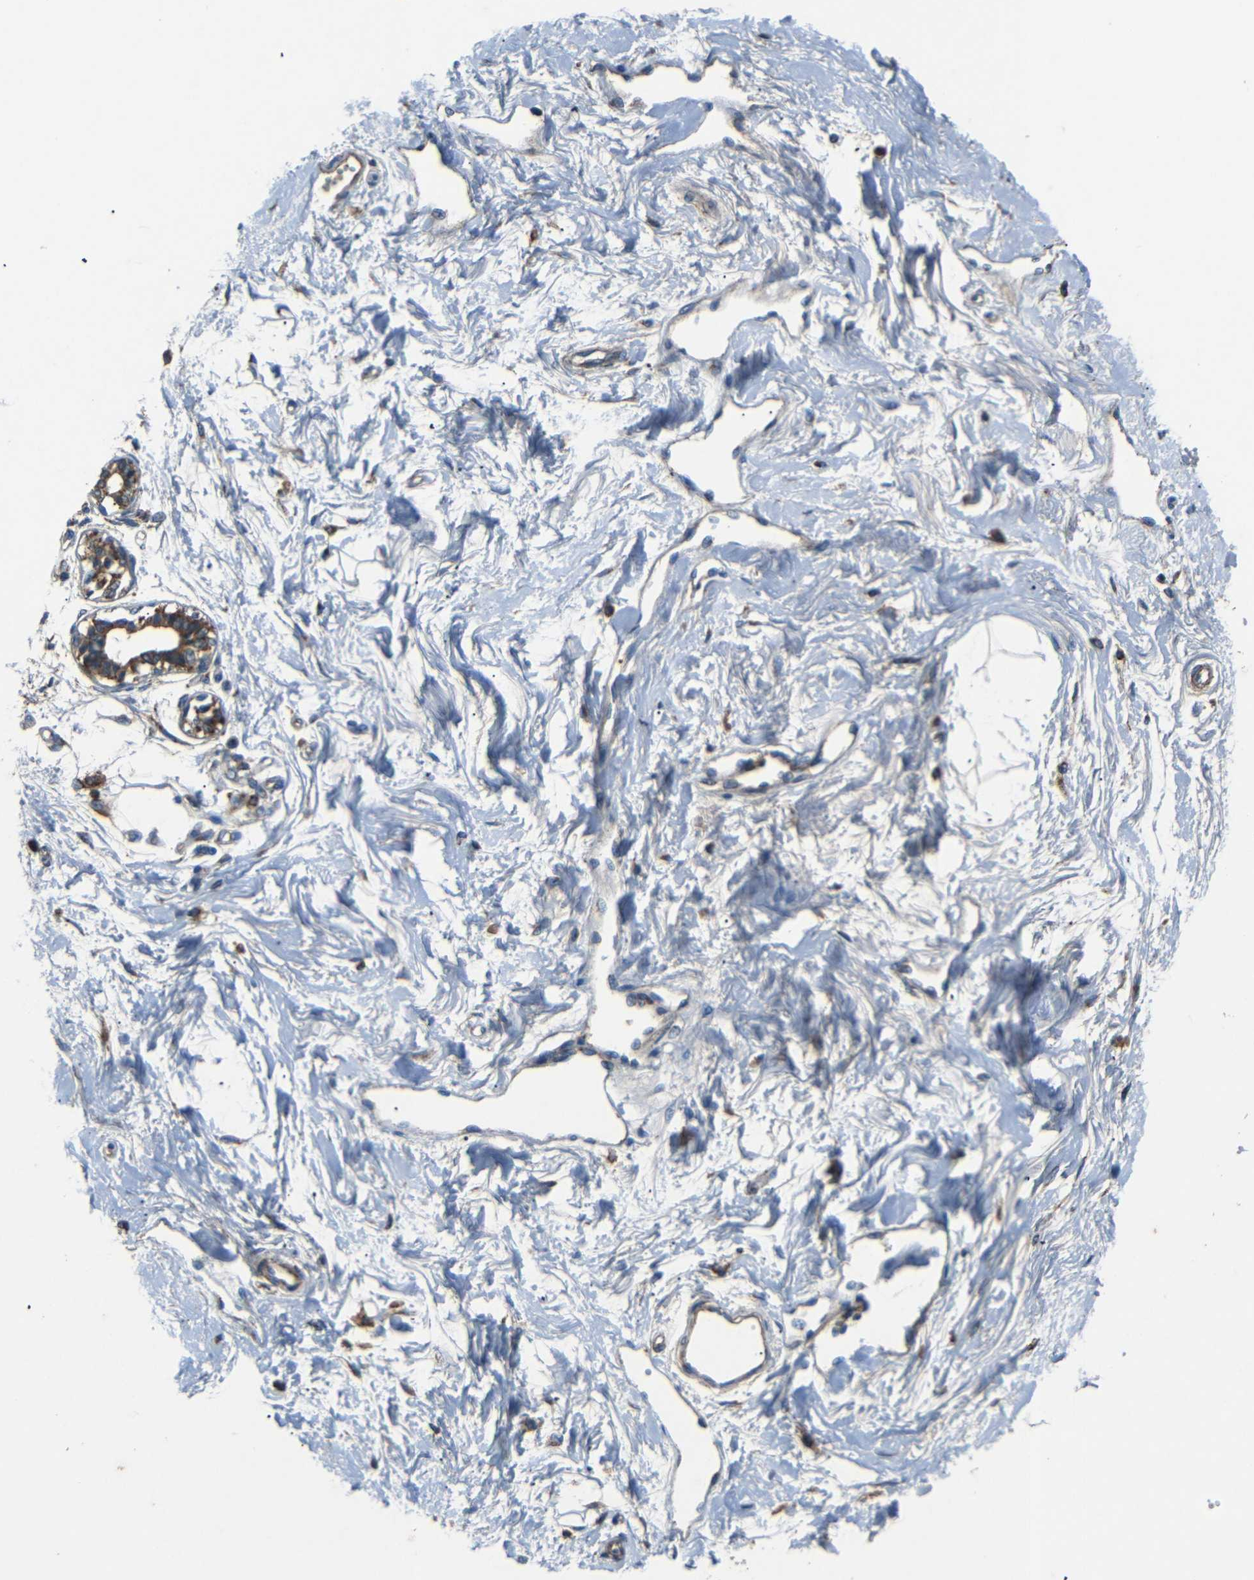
{"staining": {"intensity": "negative", "quantity": "none", "location": "none"}, "tissue": "breast", "cell_type": "Adipocytes", "image_type": "normal", "snomed": [{"axis": "morphology", "description": "Normal tissue, NOS"}, {"axis": "topography", "description": "Breast"}], "caption": "This photomicrograph is of normal breast stained with immunohistochemistry (IHC) to label a protein in brown with the nuclei are counter-stained blue. There is no staining in adipocytes.", "gene": "NETO2", "patient": {"sex": "female", "age": 45}}